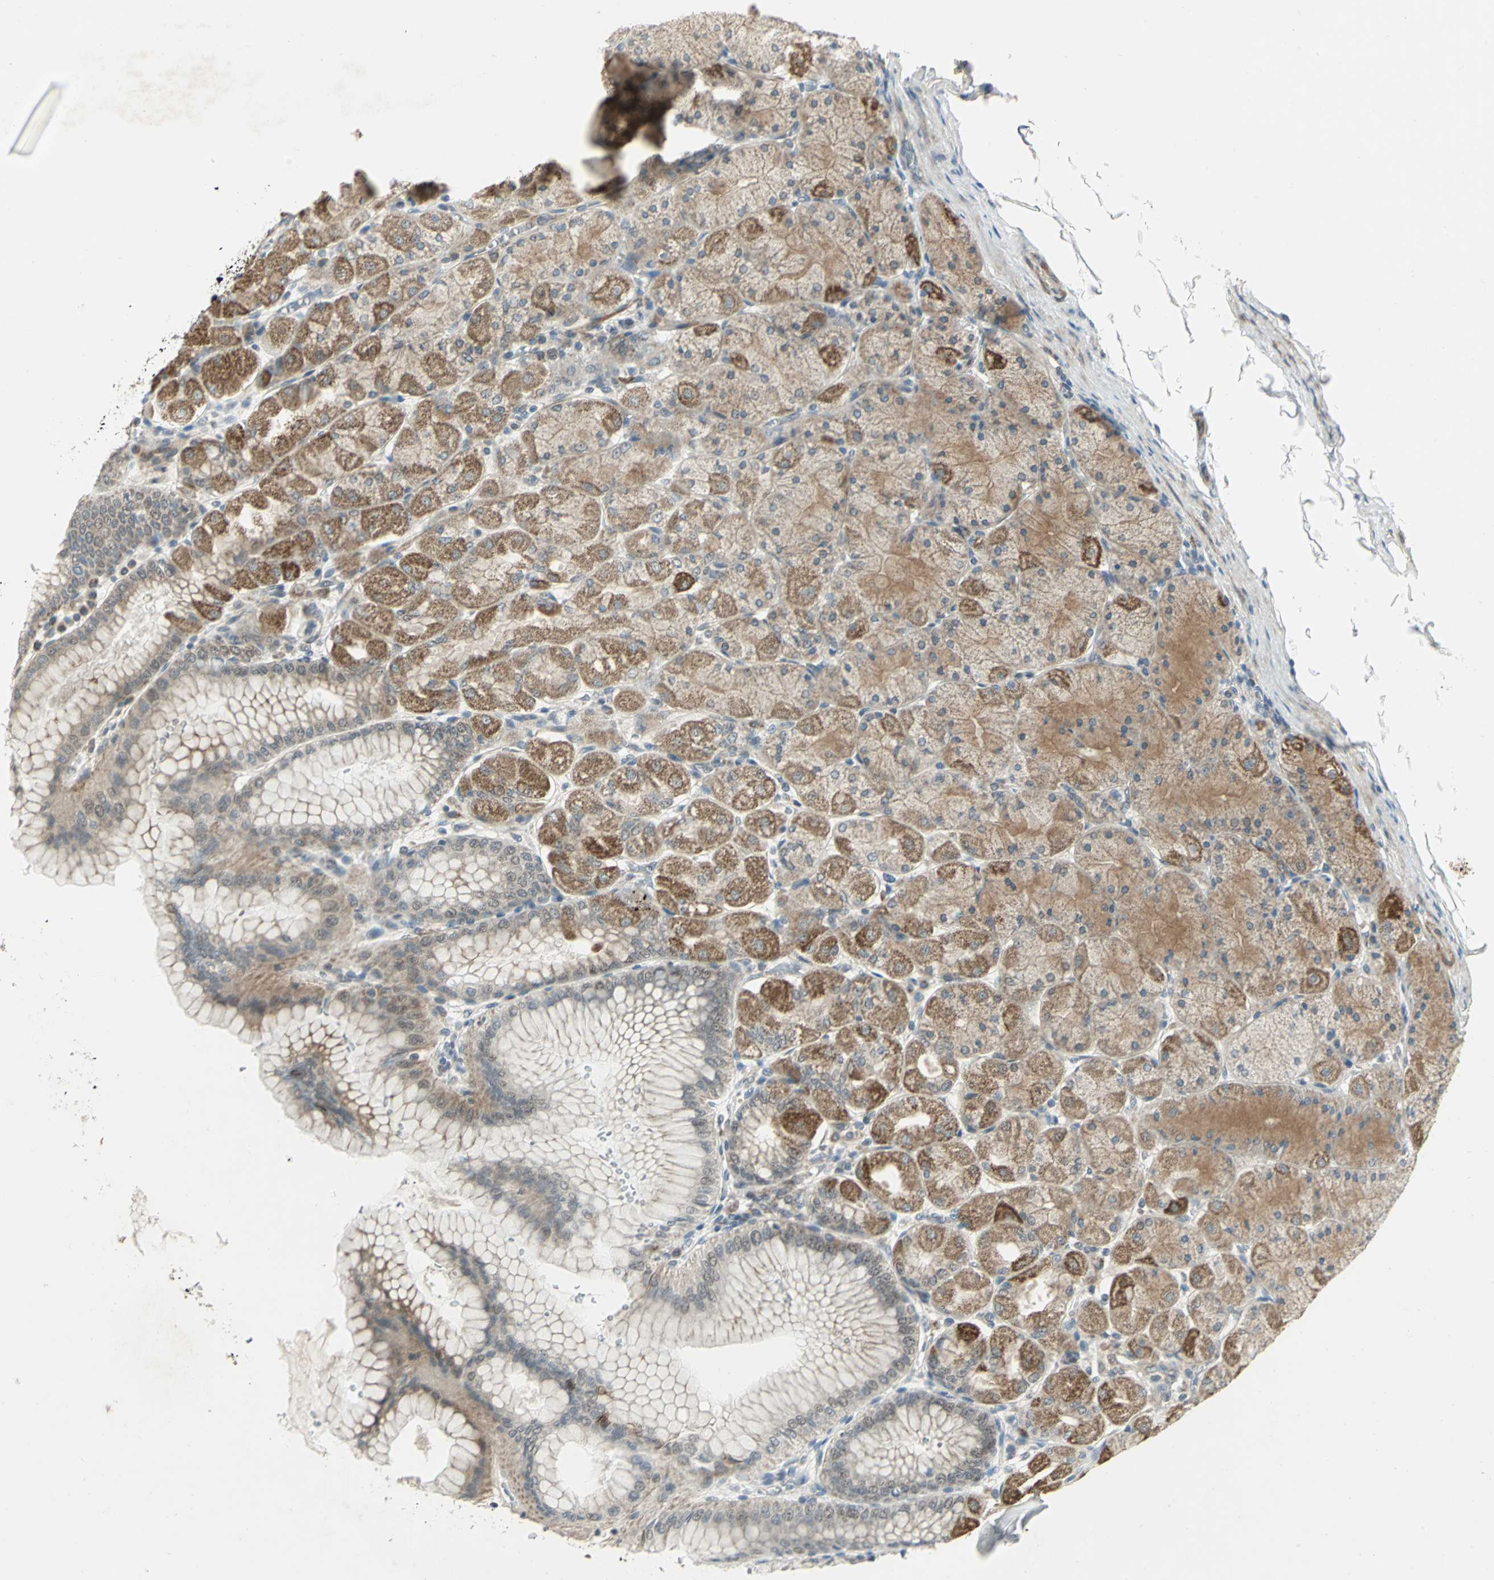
{"staining": {"intensity": "moderate", "quantity": ">75%", "location": "cytoplasmic/membranous,nuclear"}, "tissue": "stomach", "cell_type": "Glandular cells", "image_type": "normal", "snomed": [{"axis": "morphology", "description": "Normal tissue, NOS"}, {"axis": "topography", "description": "Stomach, upper"}], "caption": "Immunohistochemistry (DAB) staining of unremarkable human stomach displays moderate cytoplasmic/membranous,nuclear protein positivity in about >75% of glandular cells.", "gene": "PLAGL2", "patient": {"sex": "female", "age": 56}}